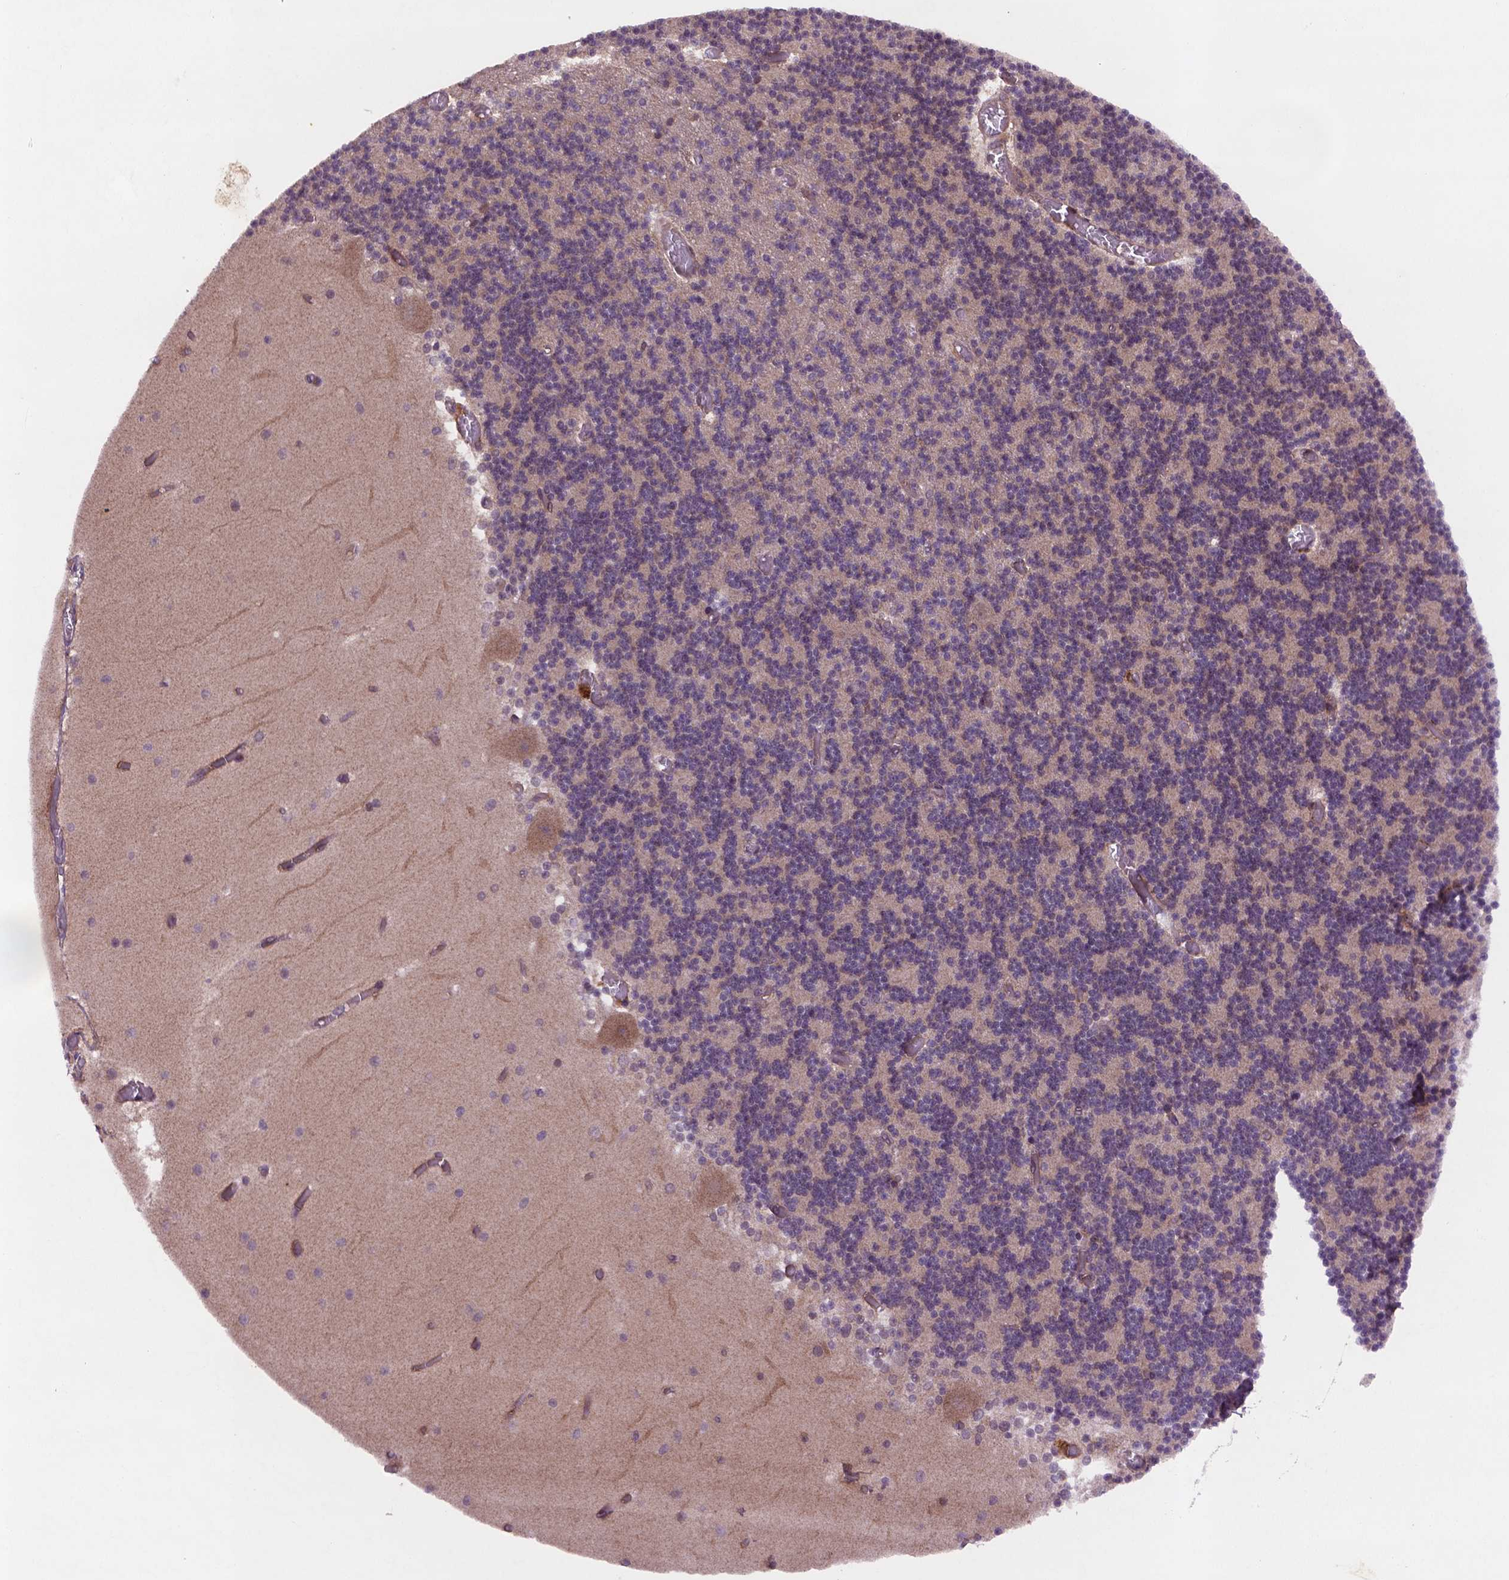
{"staining": {"intensity": "negative", "quantity": "none", "location": "none"}, "tissue": "cerebellum", "cell_type": "Cells in granular layer", "image_type": "normal", "snomed": [{"axis": "morphology", "description": "Normal tissue, NOS"}, {"axis": "topography", "description": "Cerebellum"}], "caption": "Protein analysis of normal cerebellum reveals no significant expression in cells in granular layer.", "gene": "NIPAL2", "patient": {"sex": "female", "age": 28}}